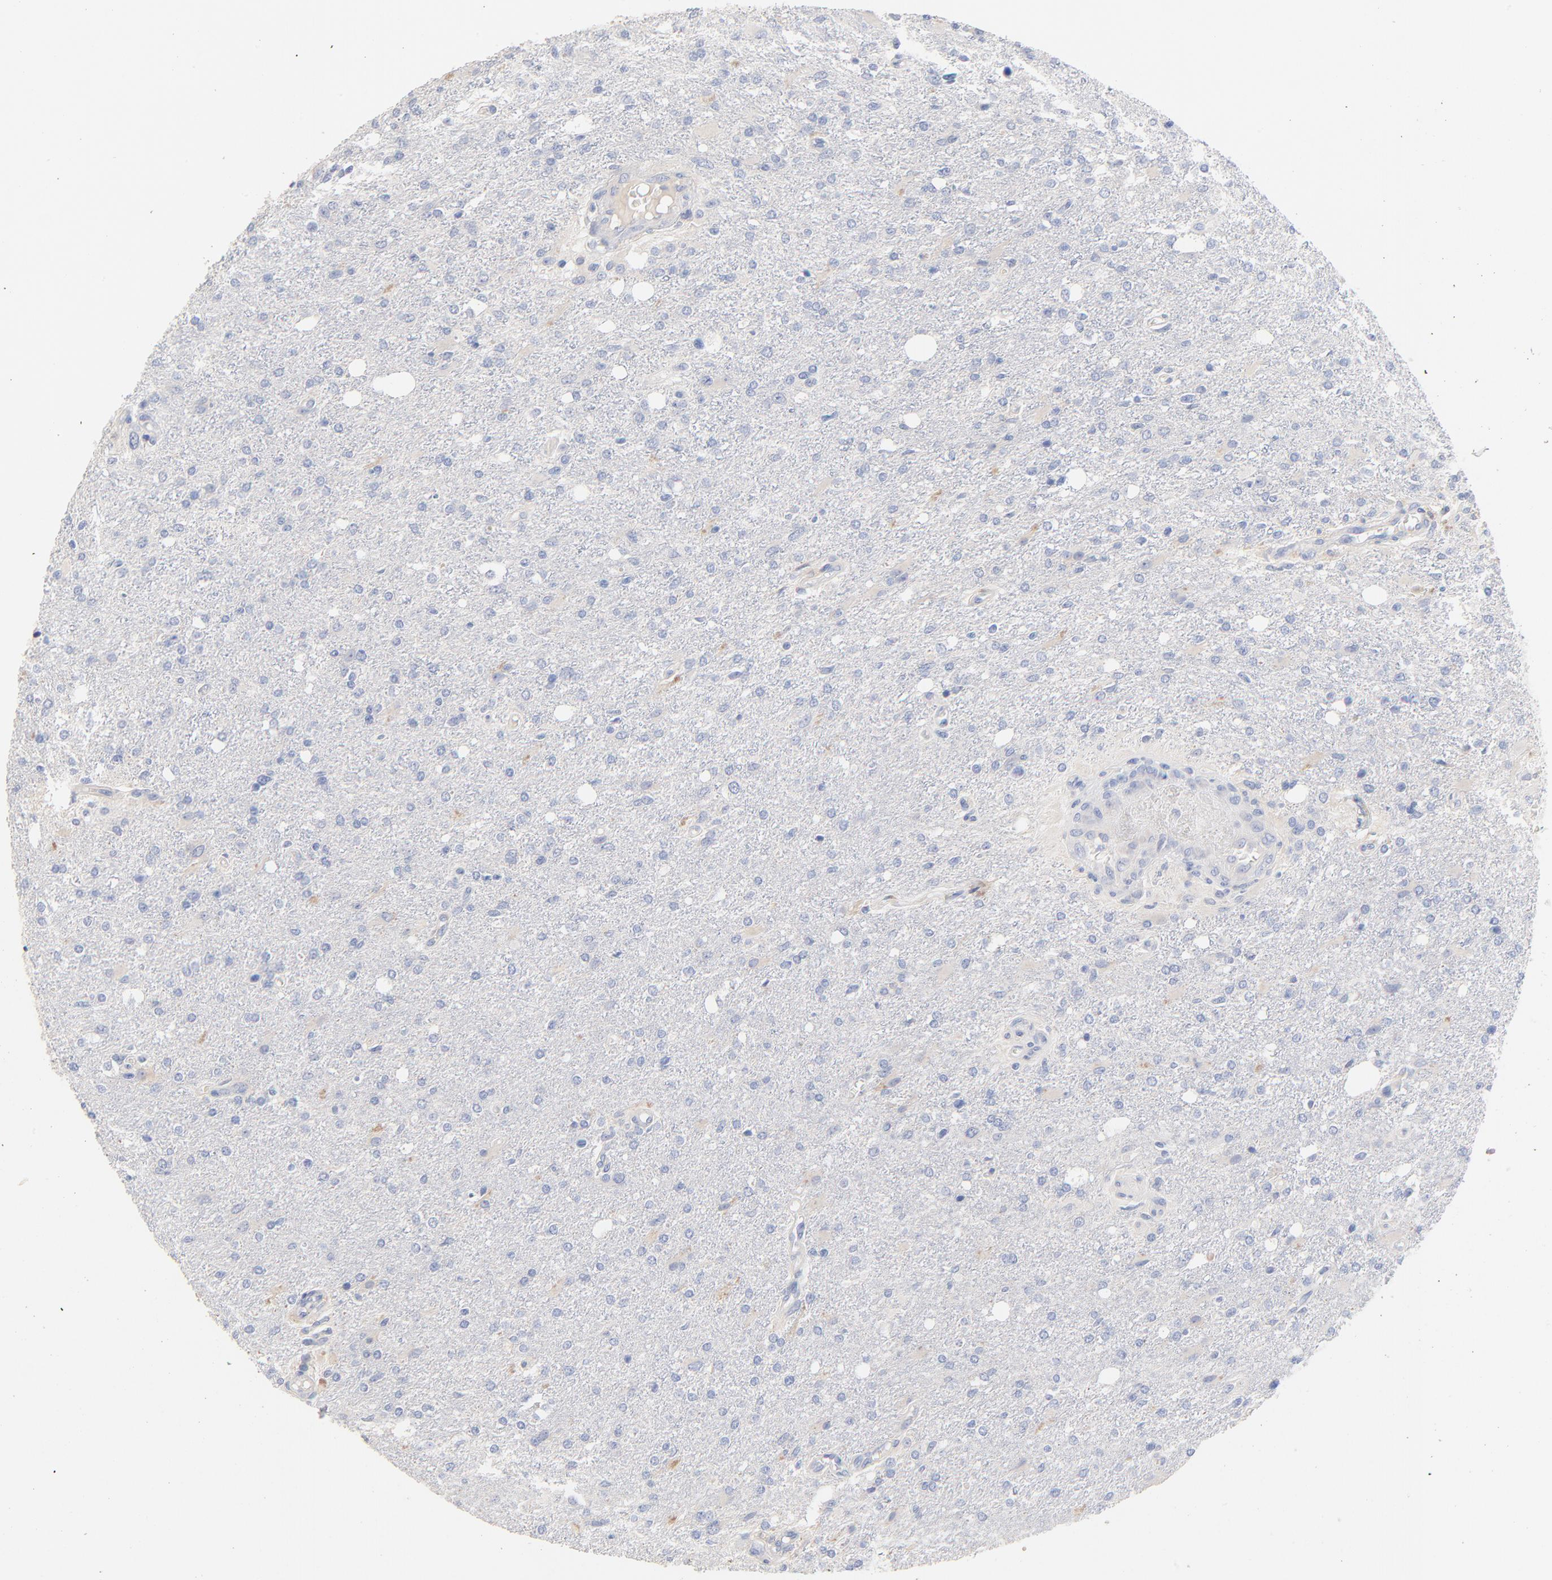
{"staining": {"intensity": "negative", "quantity": "none", "location": "none"}, "tissue": "glioma", "cell_type": "Tumor cells", "image_type": "cancer", "snomed": [{"axis": "morphology", "description": "Glioma, malignant, High grade"}, {"axis": "topography", "description": "Cerebral cortex"}], "caption": "Human malignant glioma (high-grade) stained for a protein using immunohistochemistry (IHC) demonstrates no staining in tumor cells.", "gene": "CPS1", "patient": {"sex": "male", "age": 76}}